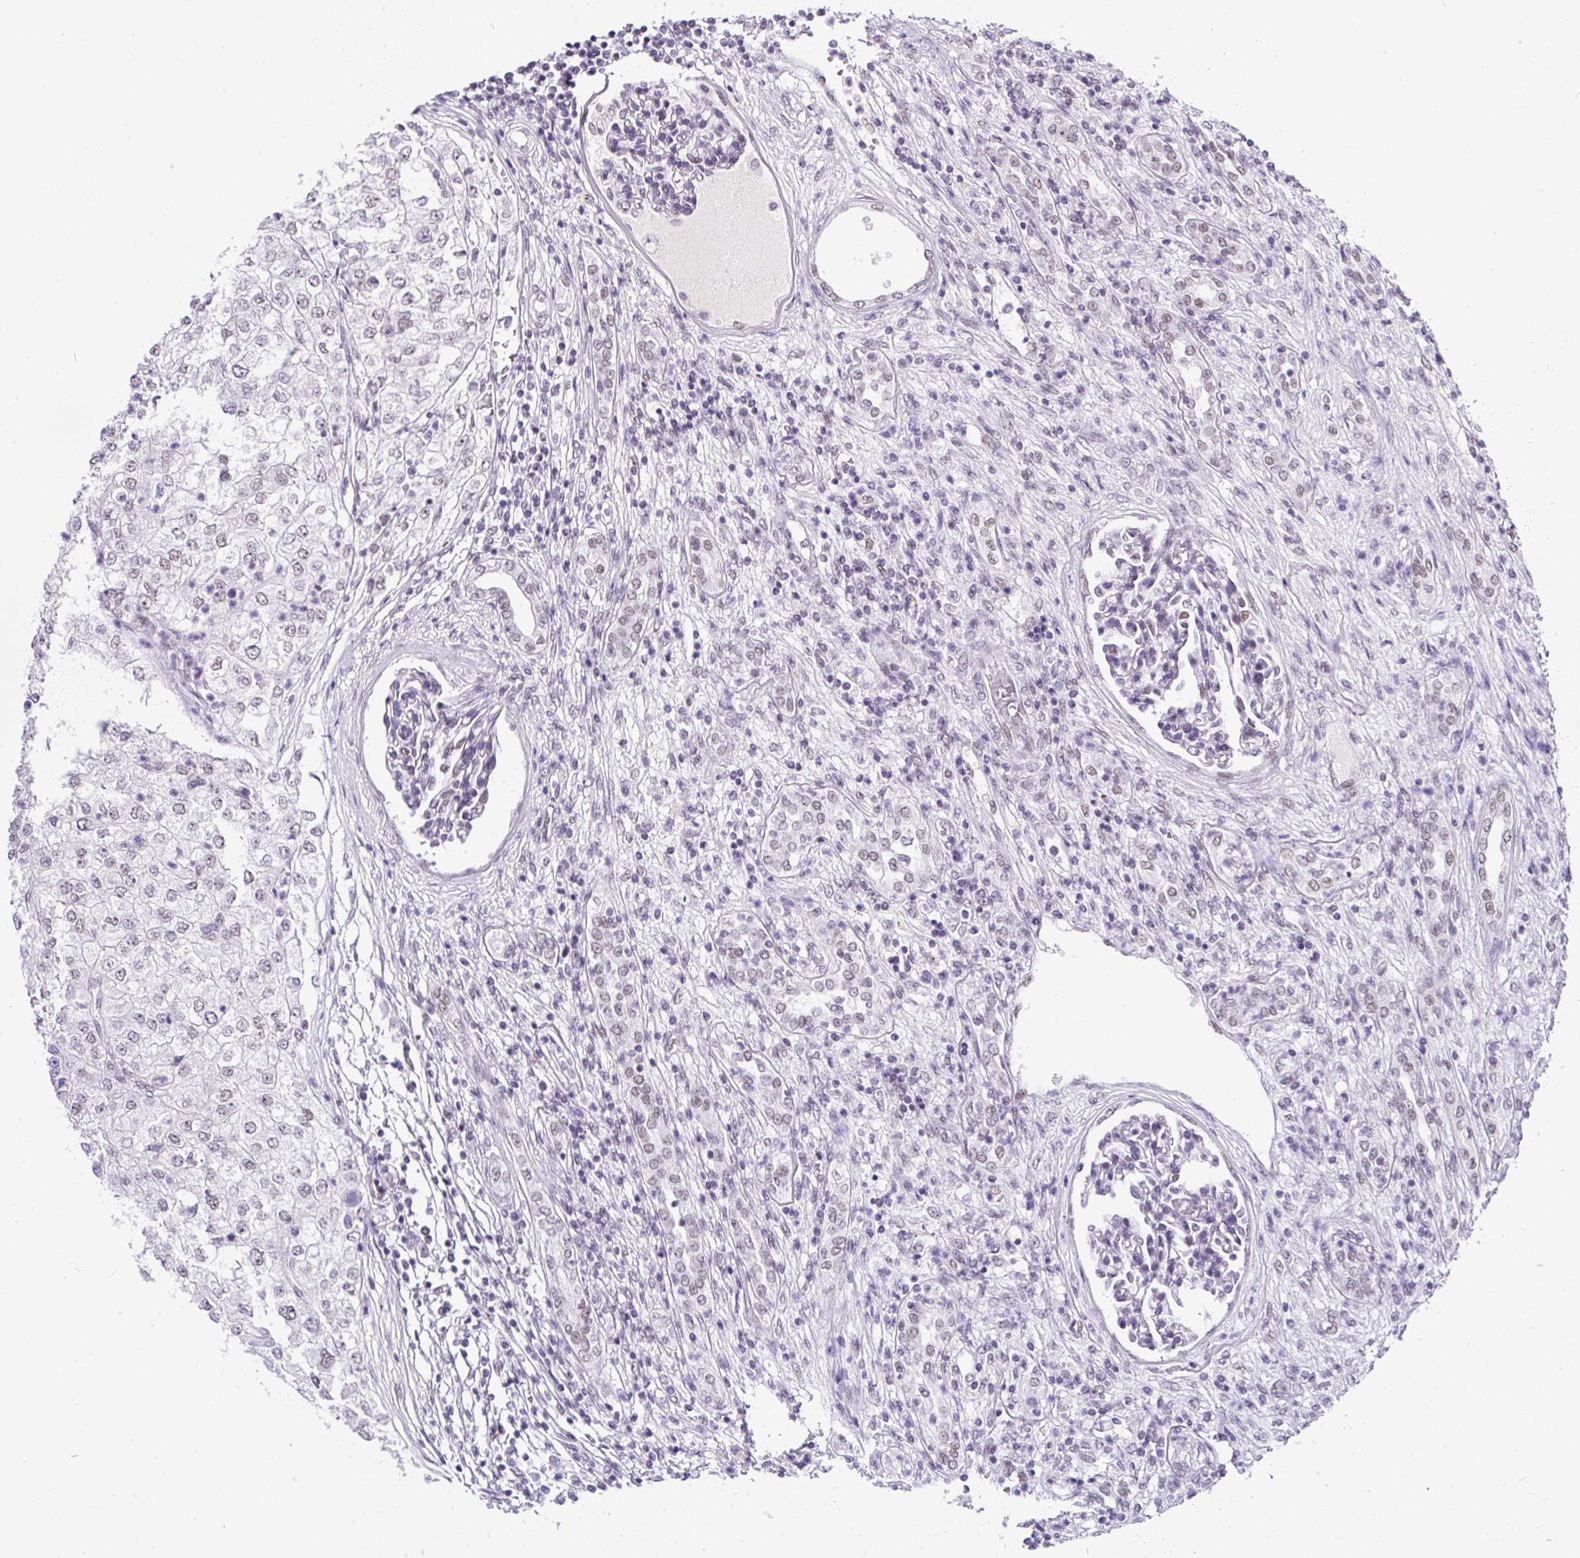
{"staining": {"intensity": "negative", "quantity": "none", "location": "none"}, "tissue": "renal cancer", "cell_type": "Tumor cells", "image_type": "cancer", "snomed": [{"axis": "morphology", "description": "Adenocarcinoma, NOS"}, {"axis": "topography", "description": "Kidney"}], "caption": "Protein analysis of renal cancer displays no significant expression in tumor cells.", "gene": "PLCXD2", "patient": {"sex": "female", "age": 54}}